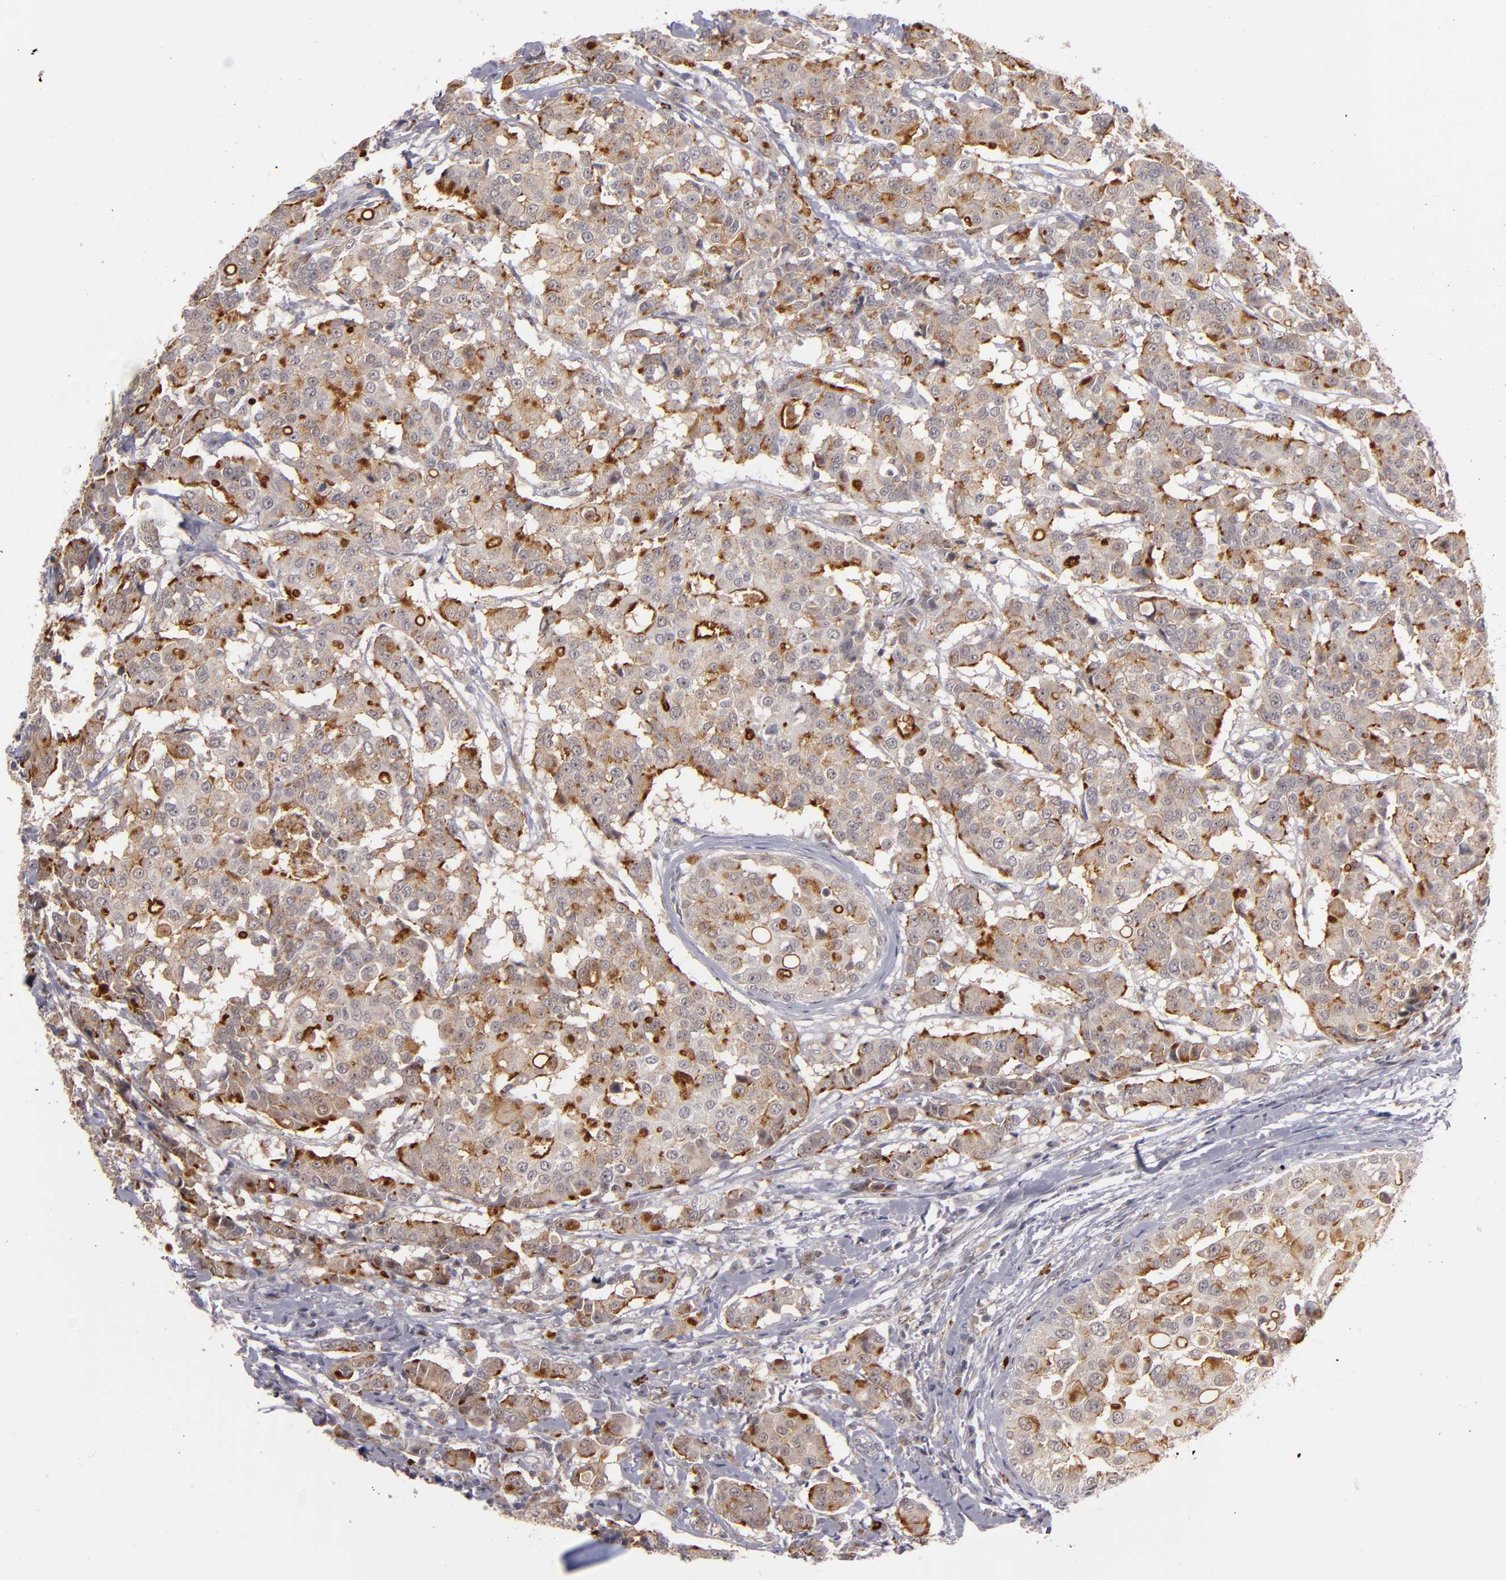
{"staining": {"intensity": "weak", "quantity": ">75%", "location": "cytoplasmic/membranous"}, "tissue": "breast cancer", "cell_type": "Tumor cells", "image_type": "cancer", "snomed": [{"axis": "morphology", "description": "Duct carcinoma"}, {"axis": "topography", "description": "Breast"}], "caption": "Immunohistochemical staining of breast cancer (infiltrating ductal carcinoma) displays weak cytoplasmic/membranous protein positivity in about >75% of tumor cells.", "gene": "STX3", "patient": {"sex": "female", "age": 27}}